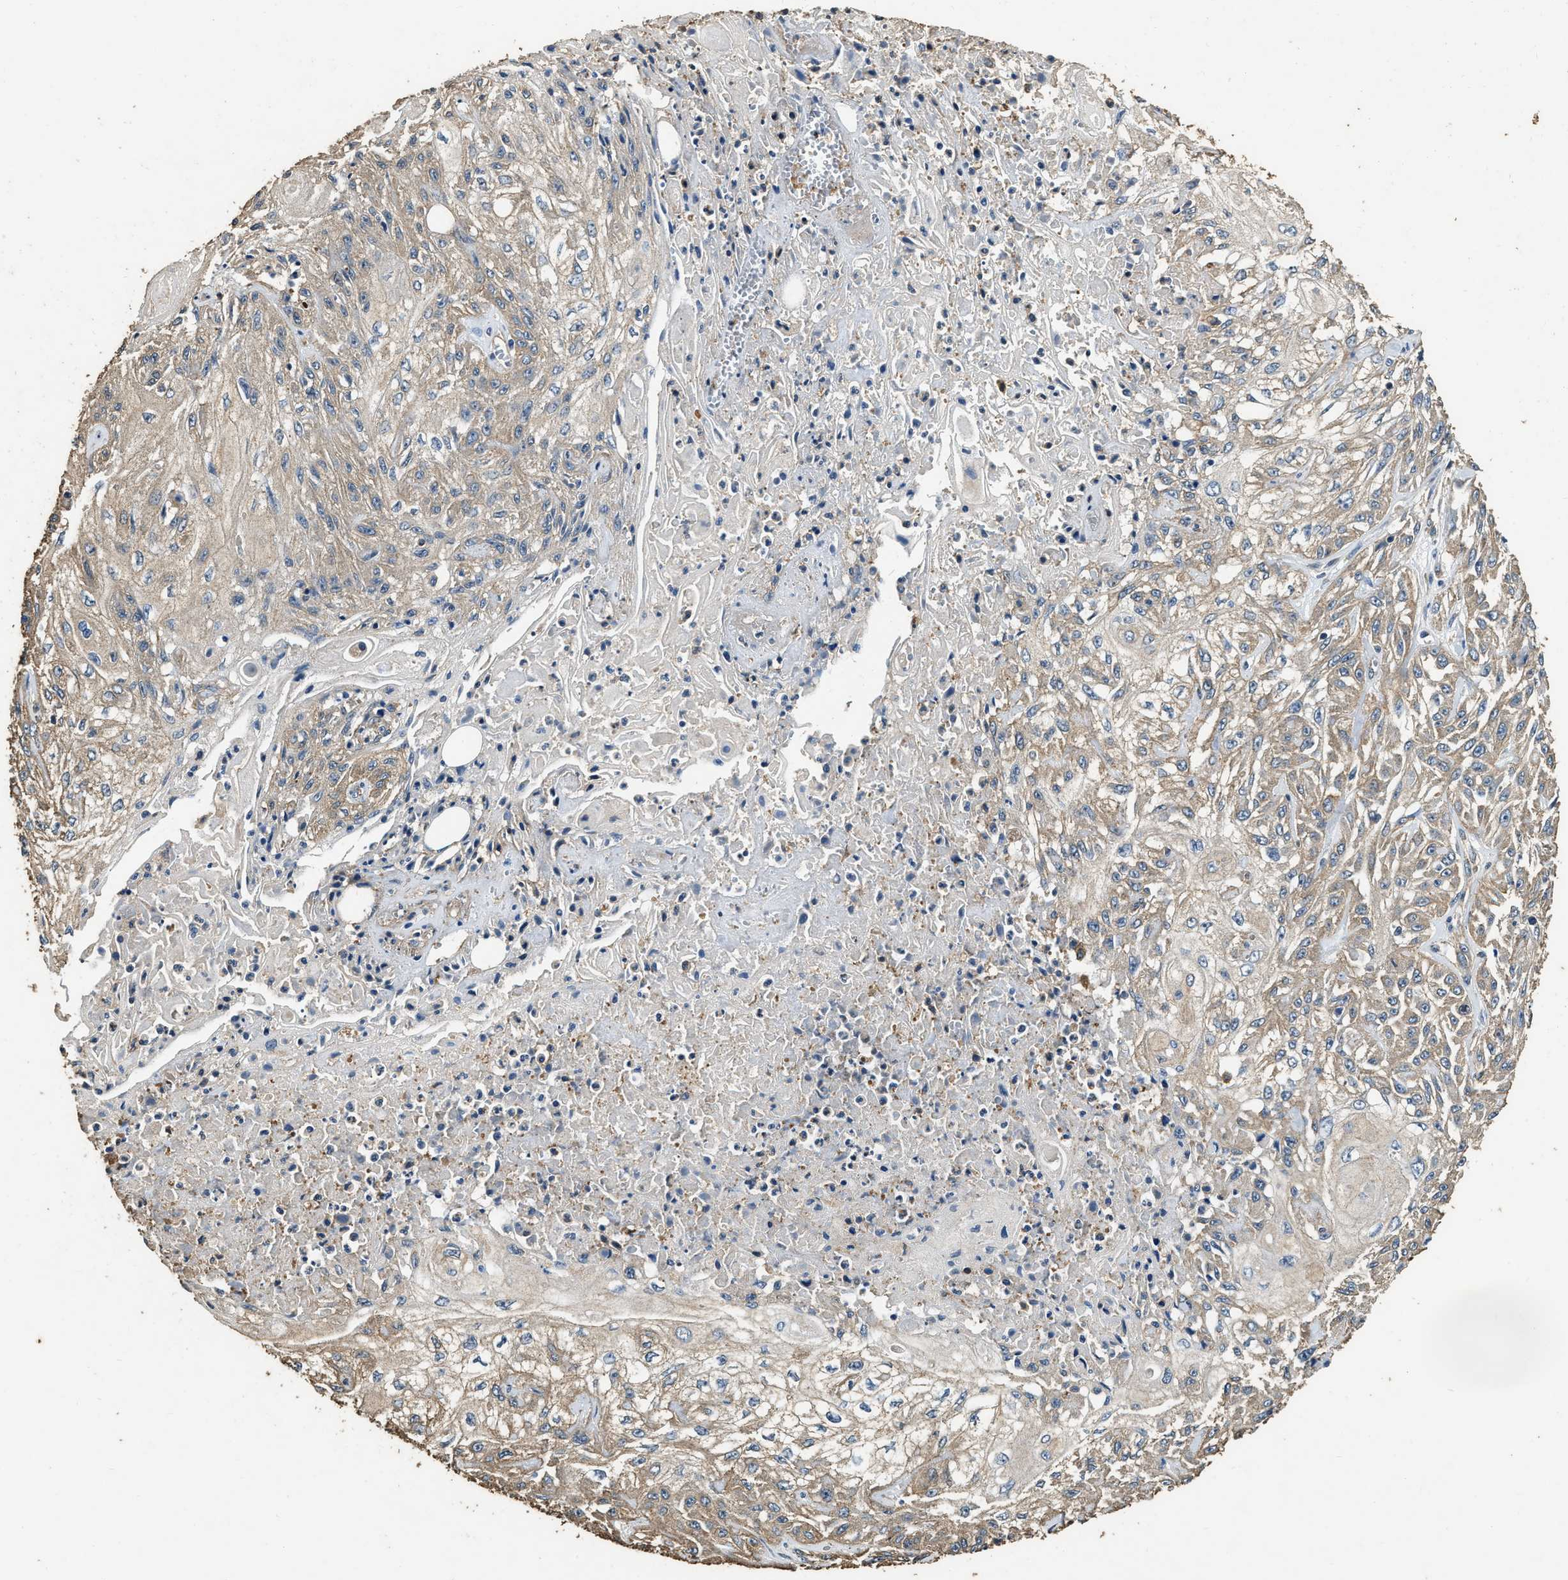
{"staining": {"intensity": "weak", "quantity": "<25%", "location": "cytoplasmic/membranous"}, "tissue": "skin cancer", "cell_type": "Tumor cells", "image_type": "cancer", "snomed": [{"axis": "morphology", "description": "Squamous cell carcinoma, NOS"}, {"axis": "morphology", "description": "Squamous cell carcinoma, metastatic, NOS"}, {"axis": "topography", "description": "Skin"}, {"axis": "topography", "description": "Lymph node"}], "caption": "Immunohistochemical staining of human skin squamous cell carcinoma exhibits no significant expression in tumor cells. (Stains: DAB (3,3'-diaminobenzidine) IHC with hematoxylin counter stain, Microscopy: brightfield microscopy at high magnification).", "gene": "MIB1", "patient": {"sex": "male", "age": 75}}